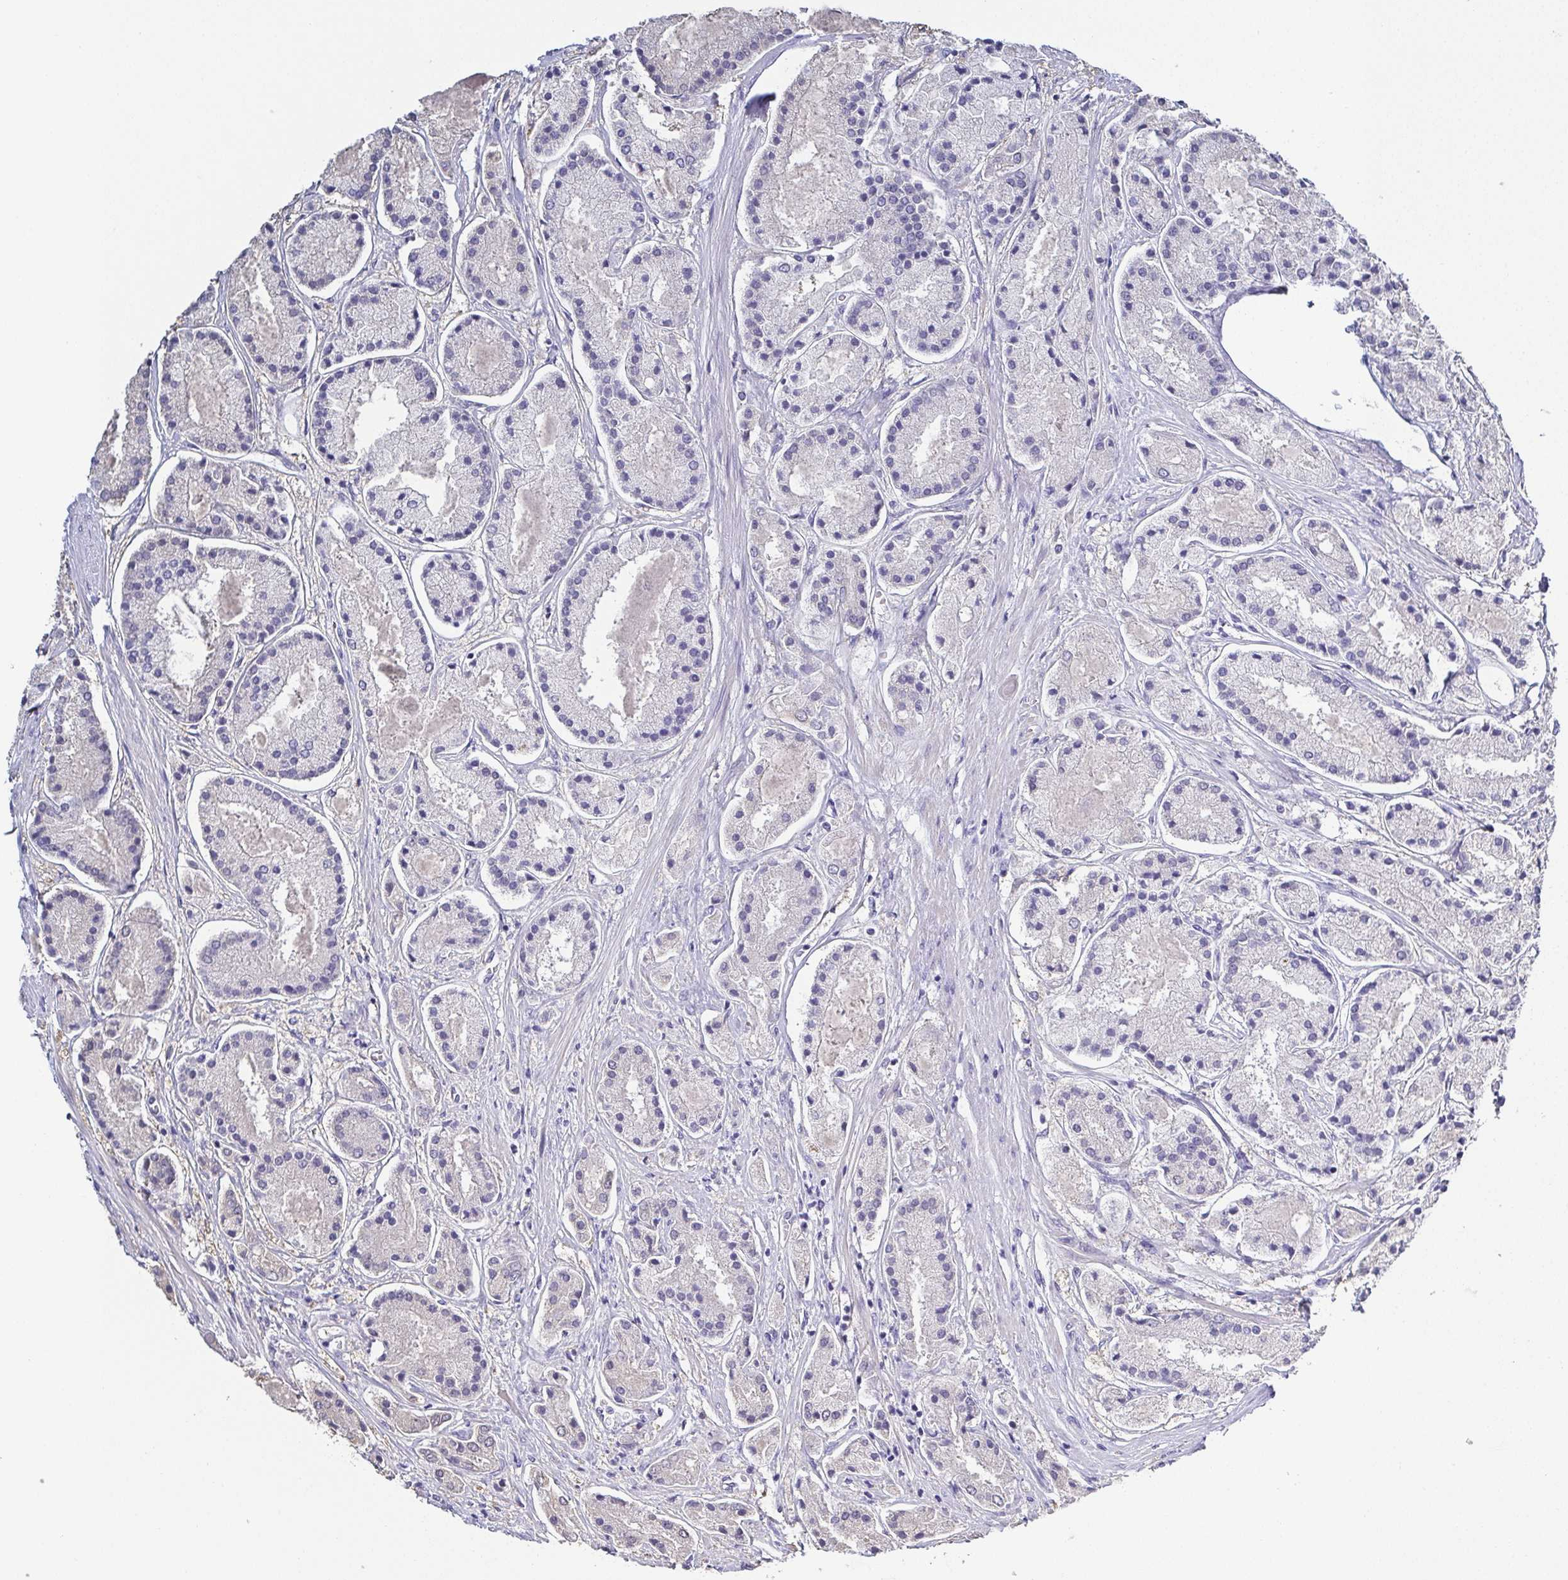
{"staining": {"intensity": "negative", "quantity": "none", "location": "none"}, "tissue": "prostate cancer", "cell_type": "Tumor cells", "image_type": "cancer", "snomed": [{"axis": "morphology", "description": "Adenocarcinoma, High grade"}, {"axis": "topography", "description": "Prostate"}], "caption": "There is no significant staining in tumor cells of prostate adenocarcinoma (high-grade).", "gene": "RNASE7", "patient": {"sex": "male", "age": 67}}